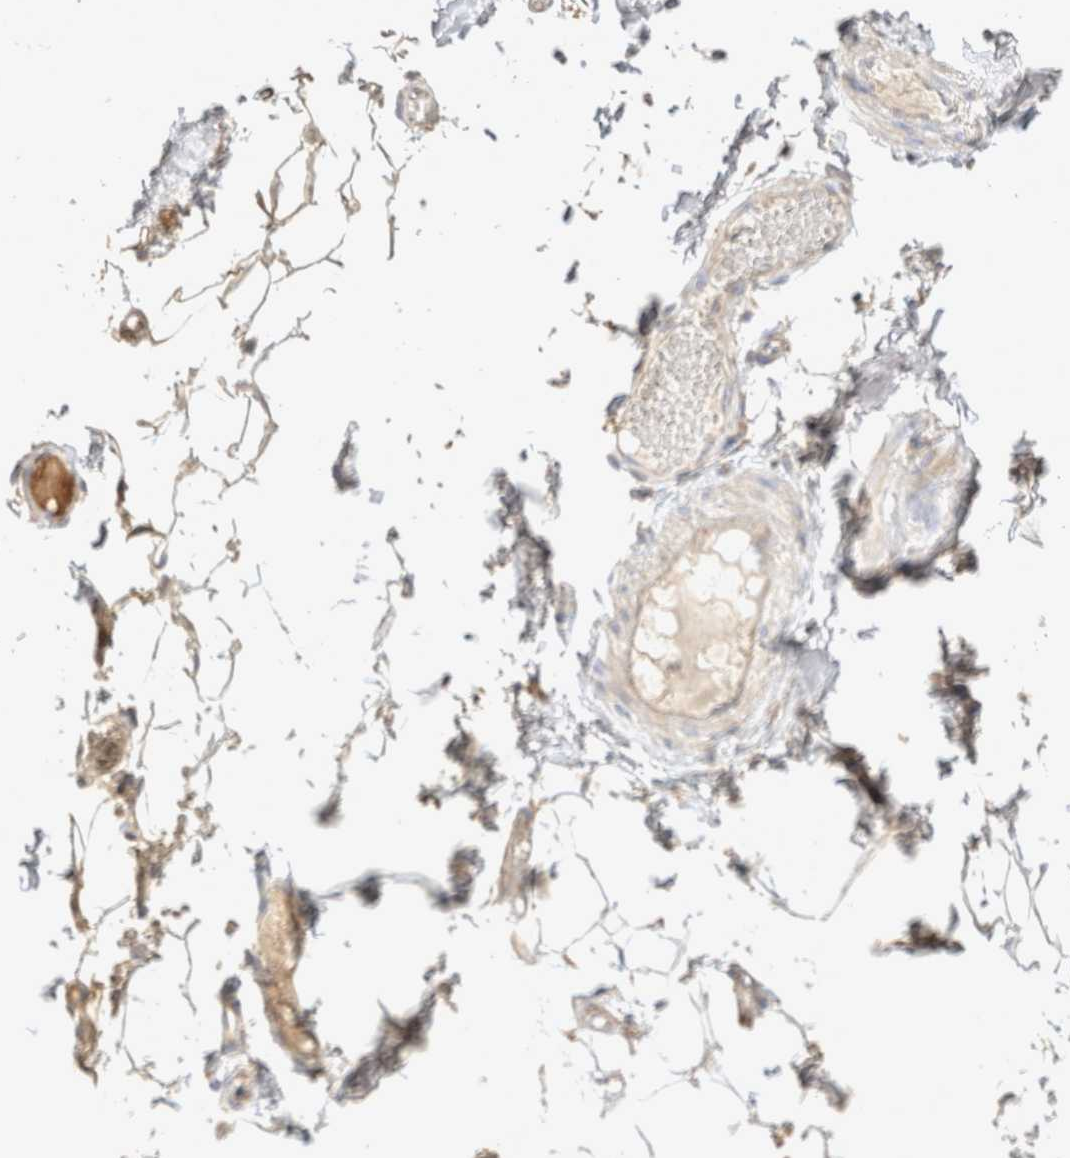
{"staining": {"intensity": "weak", "quantity": ">75%", "location": "cytoplasmic/membranous"}, "tissue": "adipose tissue", "cell_type": "Adipocytes", "image_type": "normal", "snomed": [{"axis": "morphology", "description": "Normal tissue, NOS"}, {"axis": "topography", "description": "Adipose tissue"}, {"axis": "topography", "description": "Vascular tissue"}, {"axis": "topography", "description": "Peripheral nerve tissue"}], "caption": "This image exhibits unremarkable adipose tissue stained with immunohistochemistry to label a protein in brown. The cytoplasmic/membranous of adipocytes show weak positivity for the protein. Nuclei are counter-stained blue.", "gene": "EIF4G3", "patient": {"sex": "male", "age": 25}}